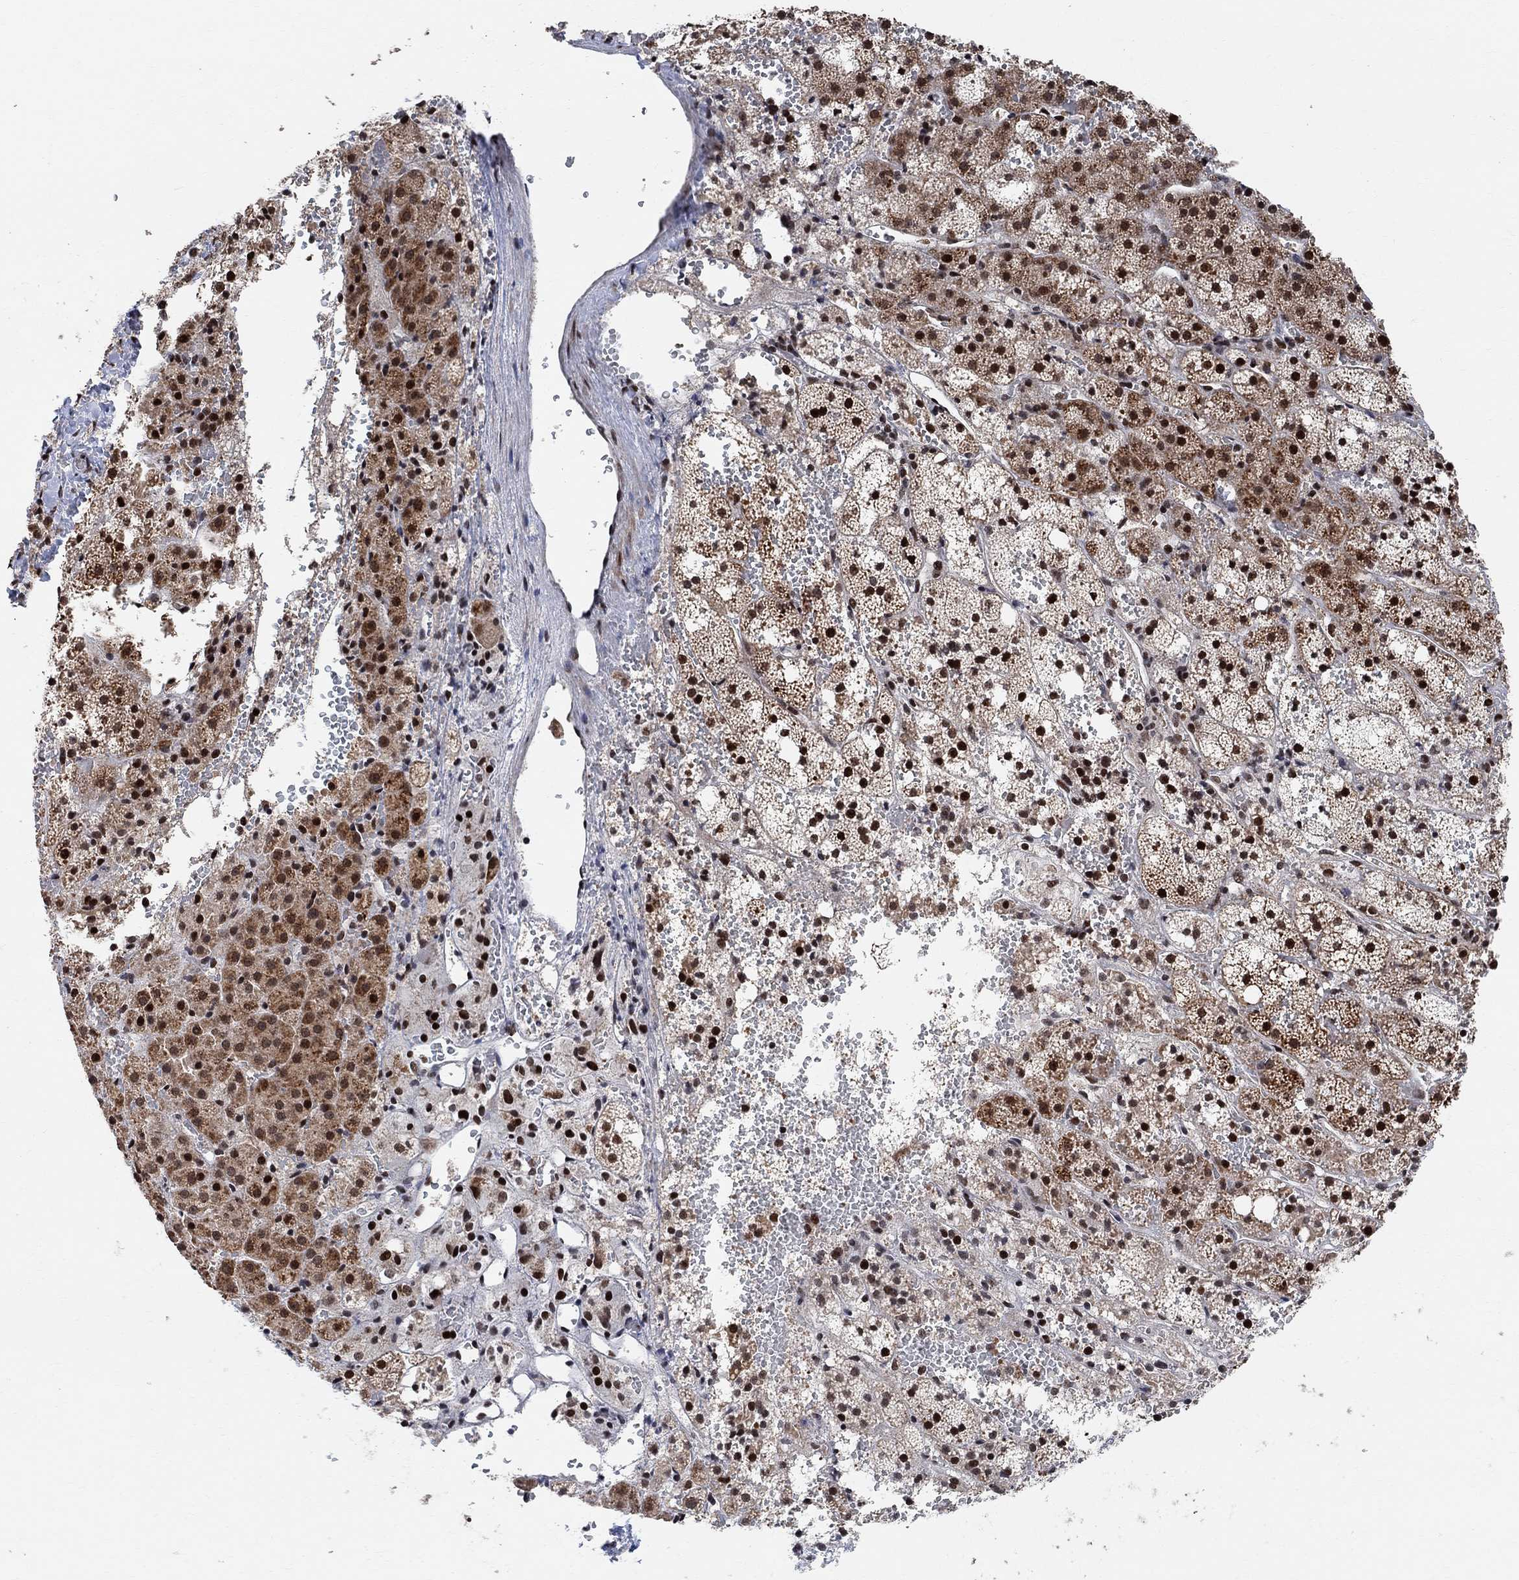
{"staining": {"intensity": "strong", "quantity": "25%-75%", "location": "cytoplasmic/membranous,nuclear"}, "tissue": "adrenal gland", "cell_type": "Glandular cells", "image_type": "normal", "snomed": [{"axis": "morphology", "description": "Normal tissue, NOS"}, {"axis": "topography", "description": "Adrenal gland"}], "caption": "IHC histopathology image of normal adrenal gland: human adrenal gland stained using IHC exhibits high levels of strong protein expression localized specifically in the cytoplasmic/membranous,nuclear of glandular cells, appearing as a cytoplasmic/membranous,nuclear brown color.", "gene": "E4F1", "patient": {"sex": "male", "age": 53}}